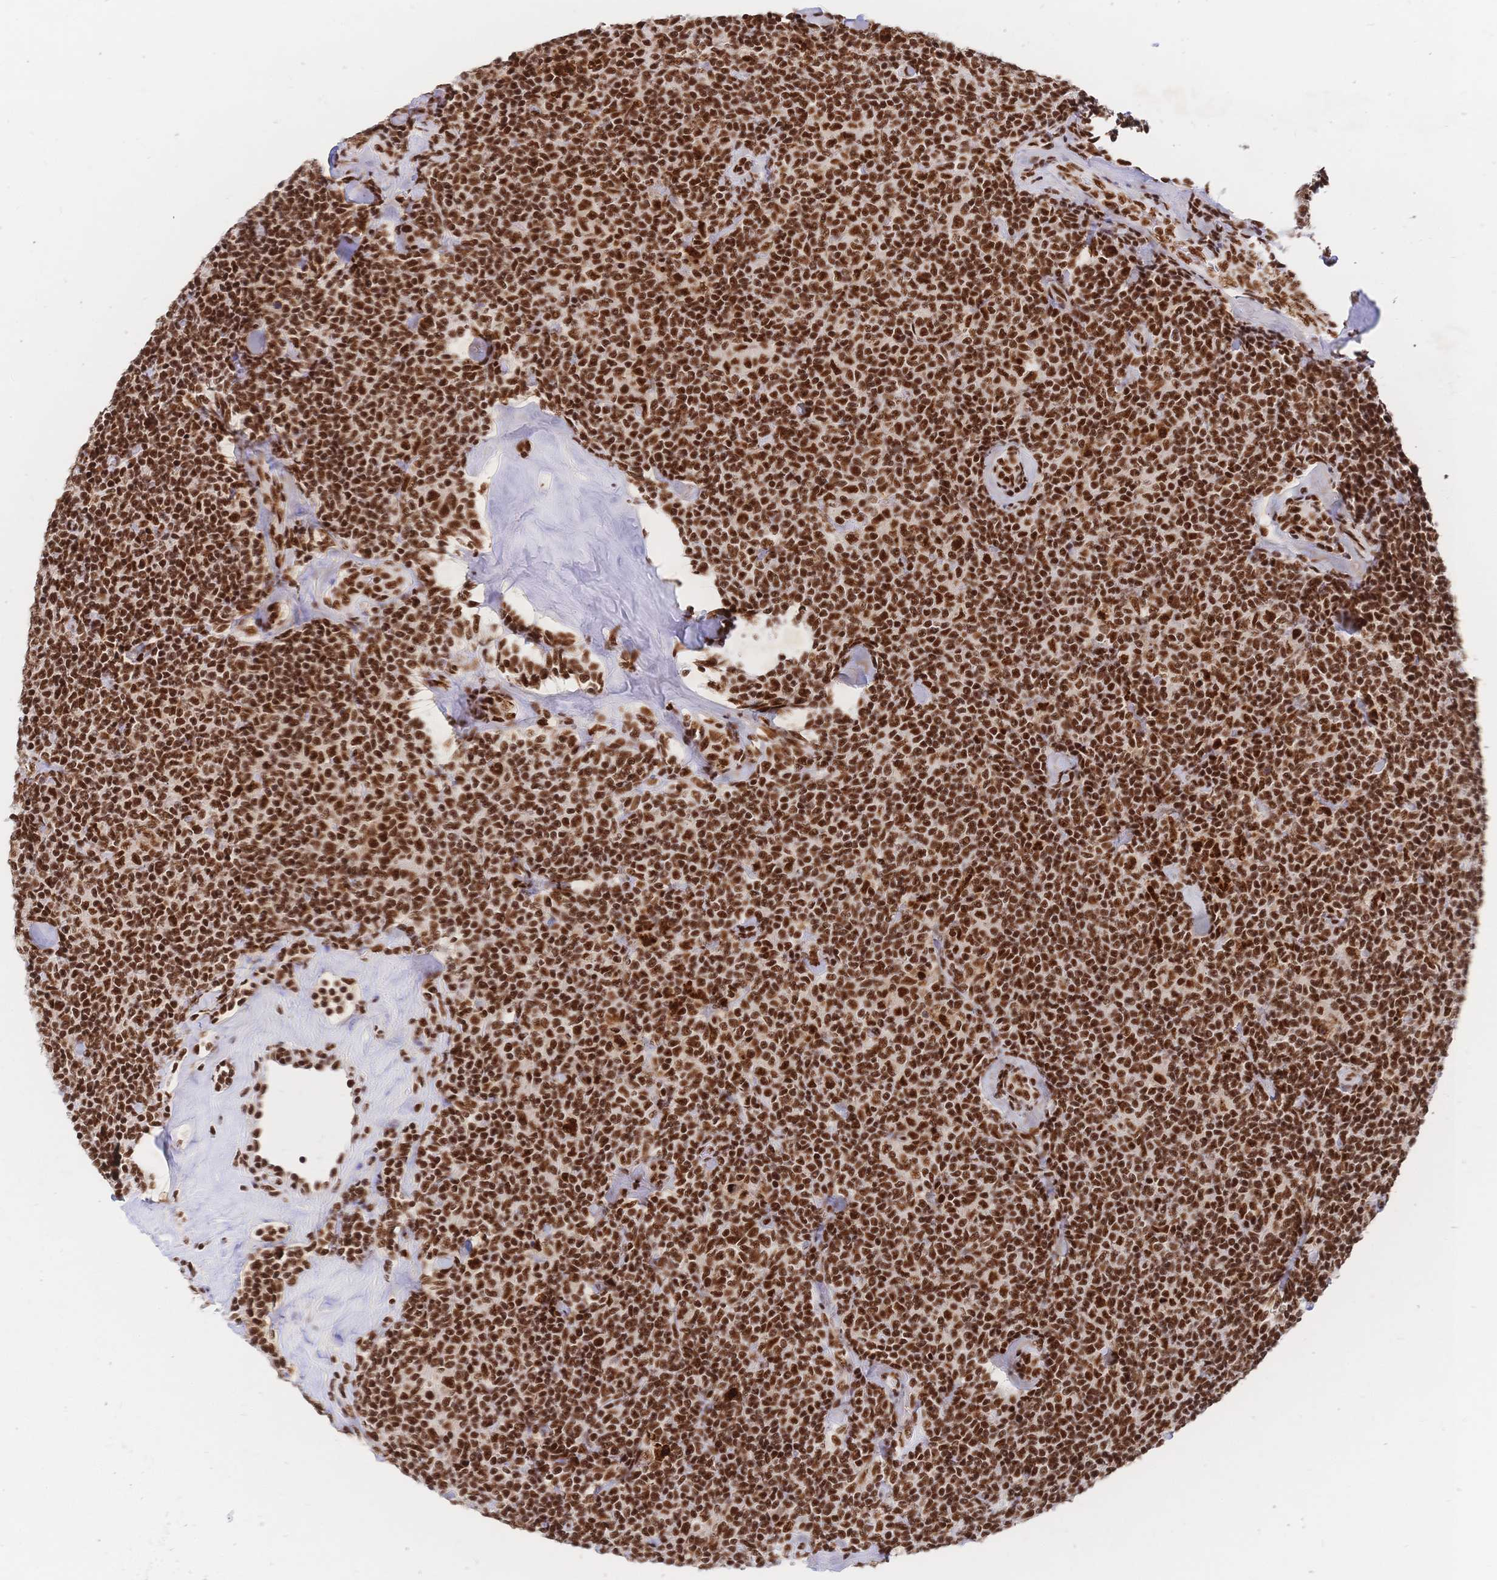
{"staining": {"intensity": "strong", "quantity": ">75%", "location": "nuclear"}, "tissue": "lymphoma", "cell_type": "Tumor cells", "image_type": "cancer", "snomed": [{"axis": "morphology", "description": "Malignant lymphoma, non-Hodgkin's type, Low grade"}, {"axis": "topography", "description": "Lymph node"}], "caption": "The histopathology image displays immunohistochemical staining of malignant lymphoma, non-Hodgkin's type (low-grade). There is strong nuclear staining is seen in approximately >75% of tumor cells. (IHC, brightfield microscopy, high magnification).", "gene": "SRSF1", "patient": {"sex": "female", "age": 56}}